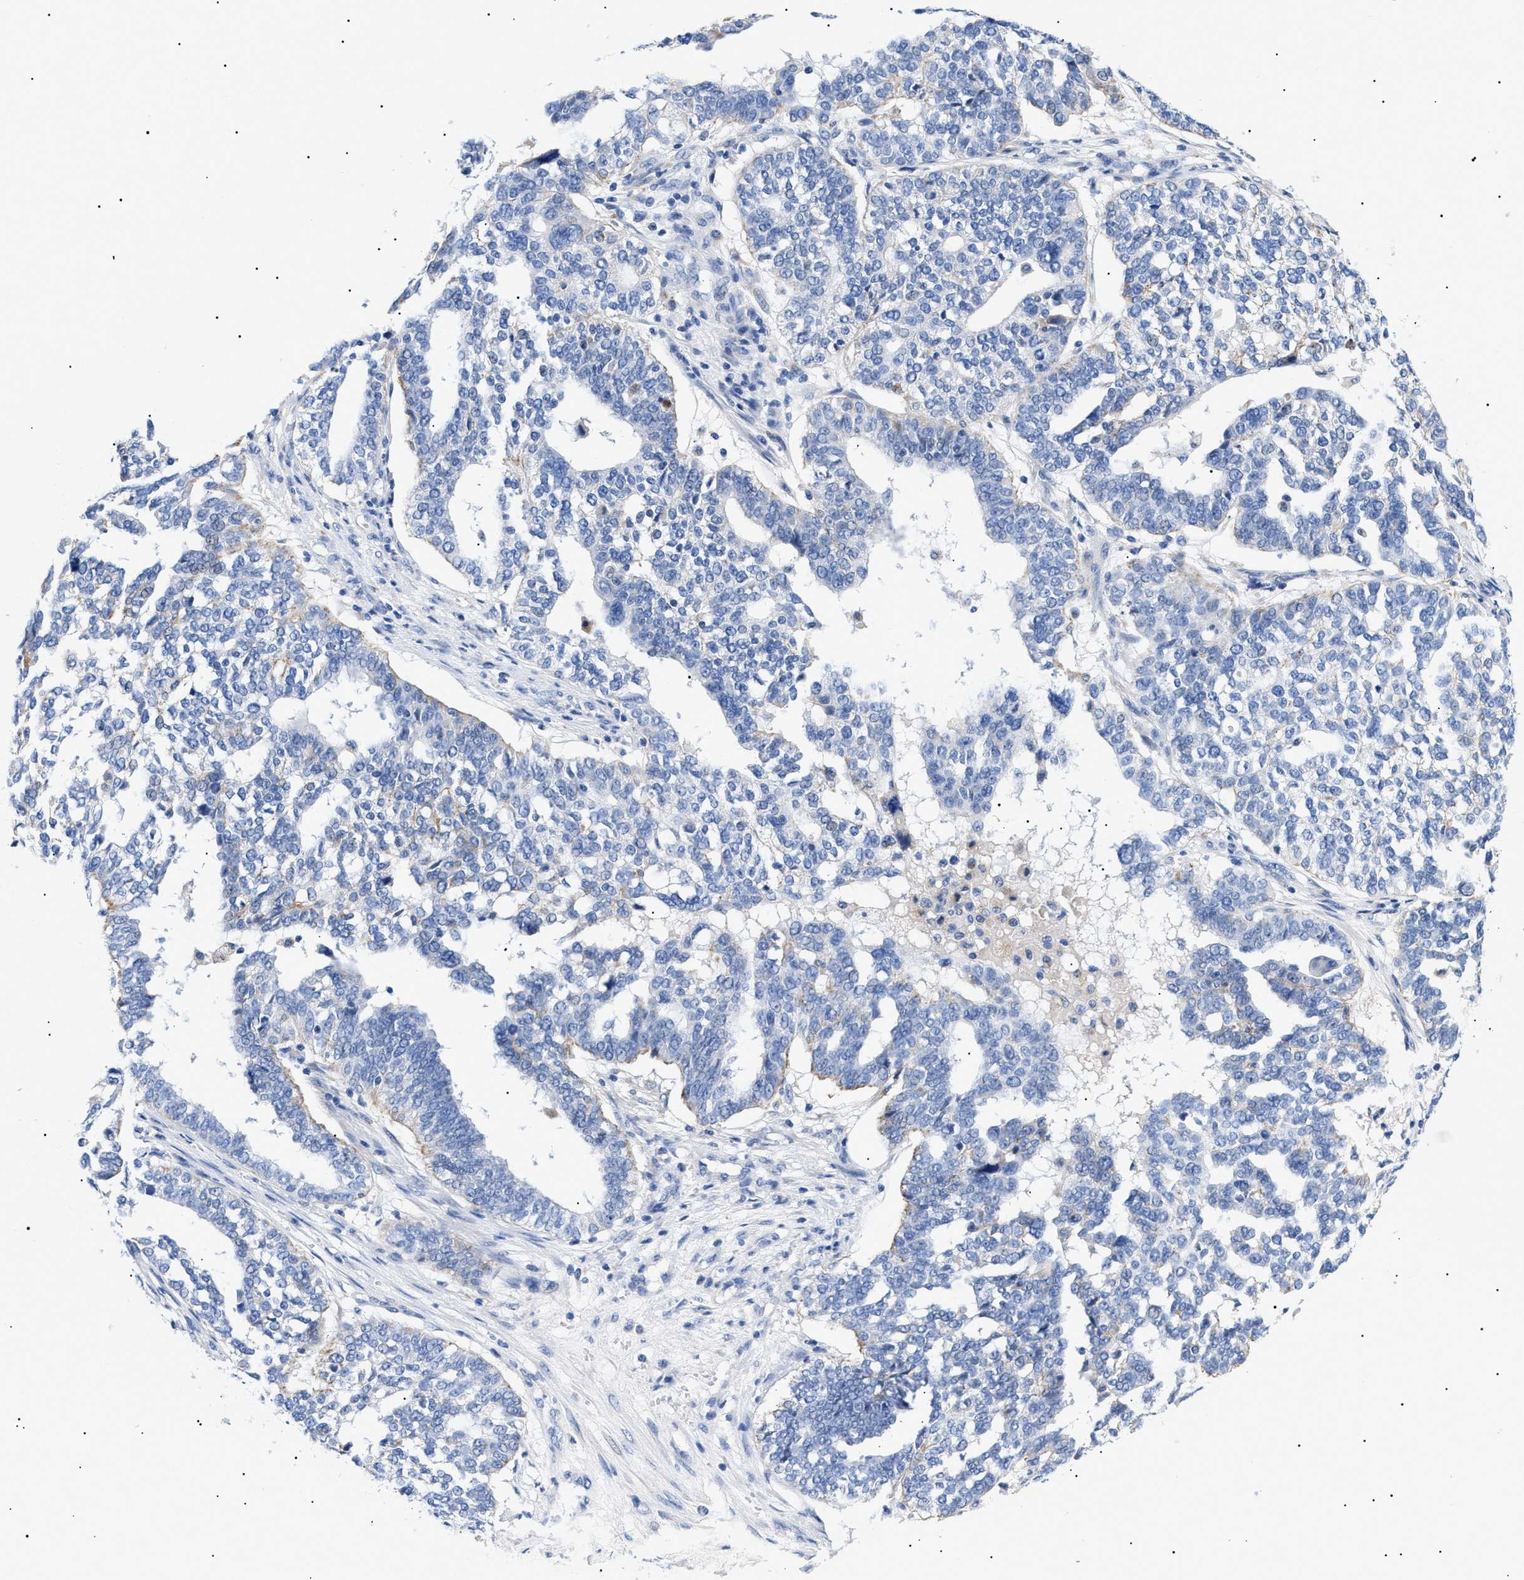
{"staining": {"intensity": "negative", "quantity": "none", "location": "none"}, "tissue": "ovarian cancer", "cell_type": "Tumor cells", "image_type": "cancer", "snomed": [{"axis": "morphology", "description": "Cystadenocarcinoma, serous, NOS"}, {"axis": "topography", "description": "Ovary"}], "caption": "This is an IHC histopathology image of human serous cystadenocarcinoma (ovarian). There is no positivity in tumor cells.", "gene": "ACKR1", "patient": {"sex": "female", "age": 59}}